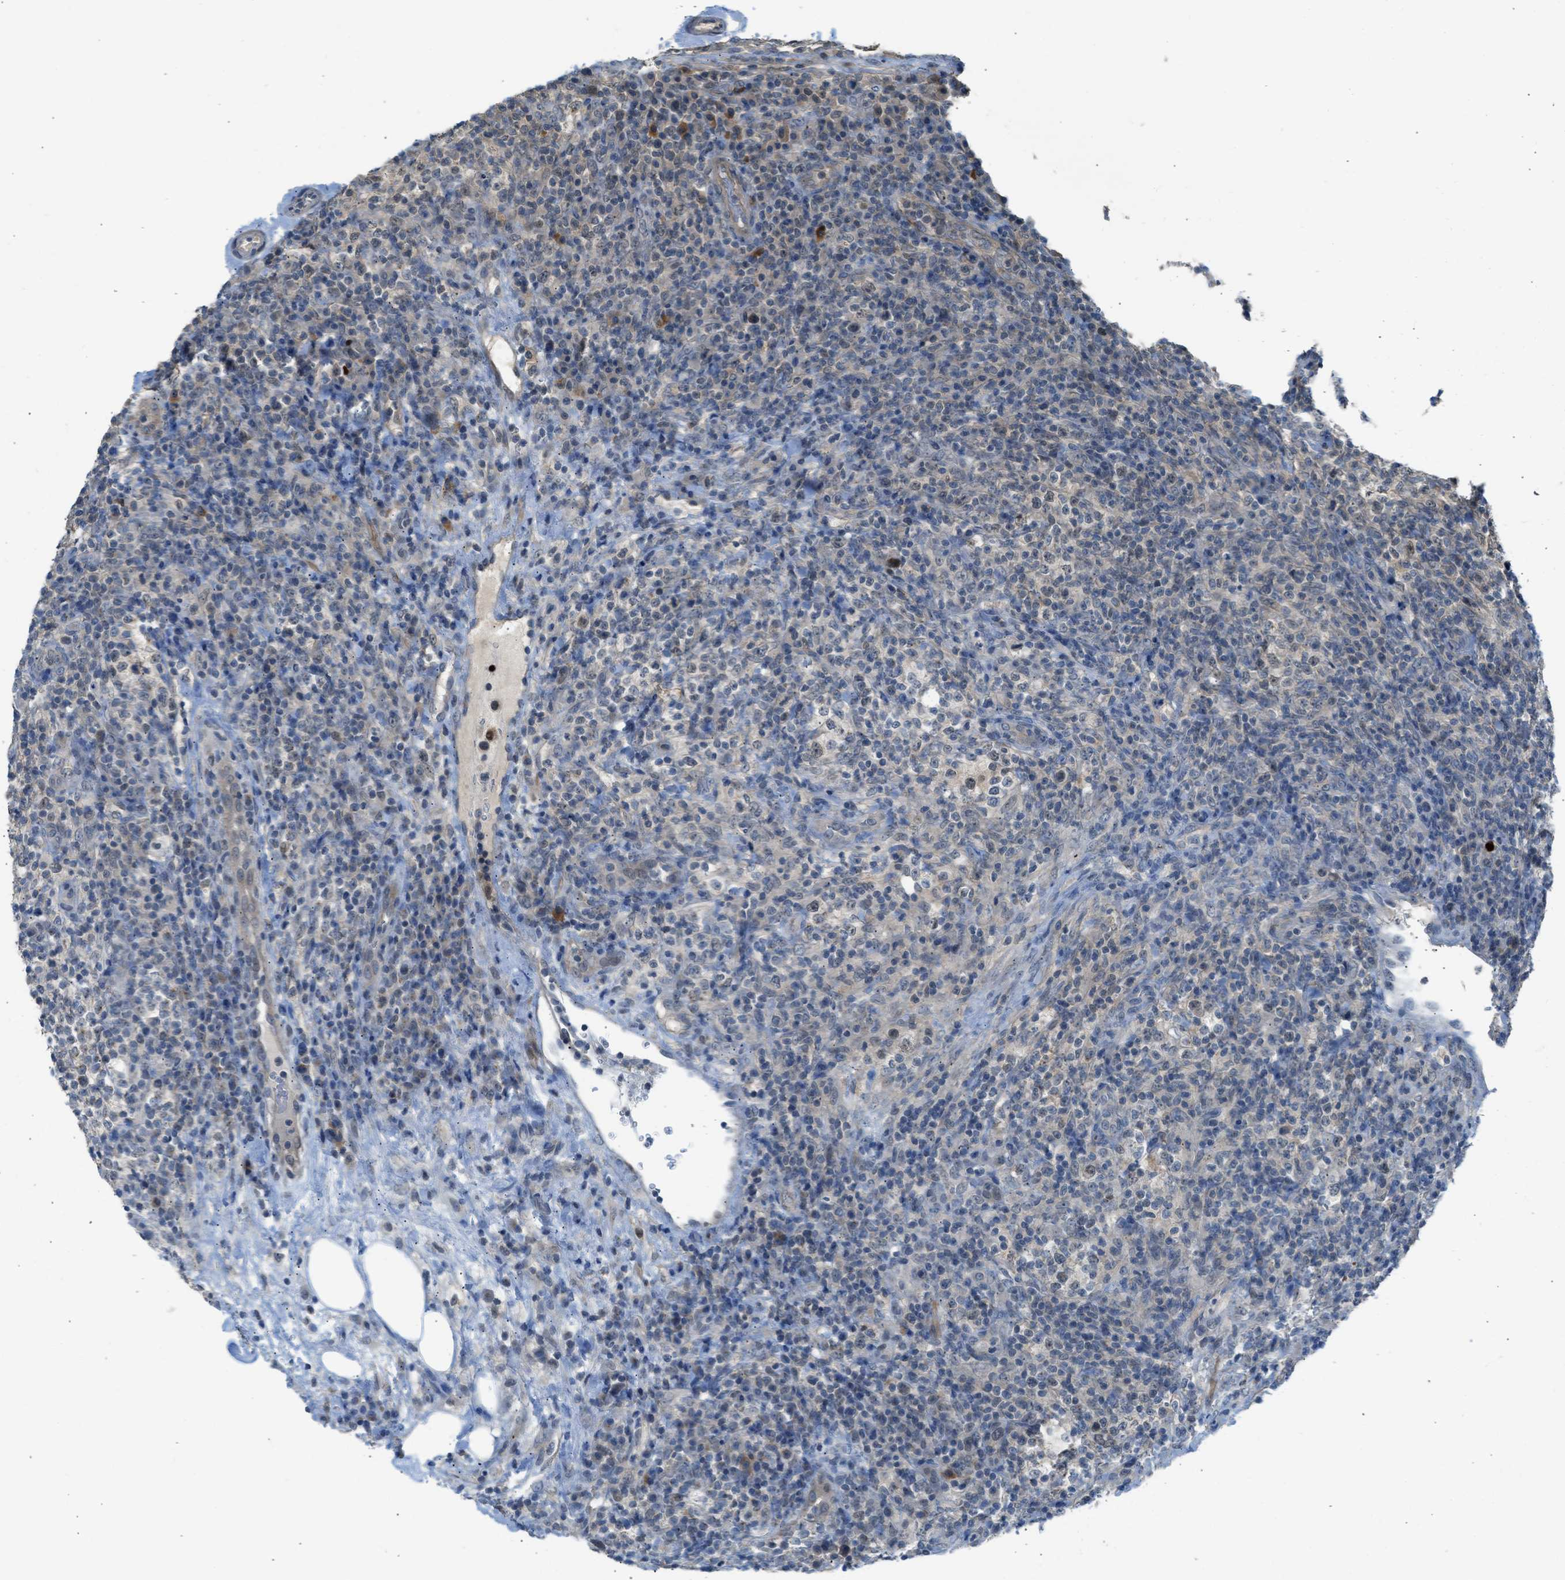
{"staining": {"intensity": "weak", "quantity": "<25%", "location": "cytoplasmic/membranous"}, "tissue": "lymphoma", "cell_type": "Tumor cells", "image_type": "cancer", "snomed": [{"axis": "morphology", "description": "Malignant lymphoma, non-Hodgkin's type, High grade"}, {"axis": "topography", "description": "Lymph node"}], "caption": "Lymphoma stained for a protein using immunohistochemistry (IHC) shows no expression tumor cells.", "gene": "TTBK2", "patient": {"sex": "female", "age": 76}}